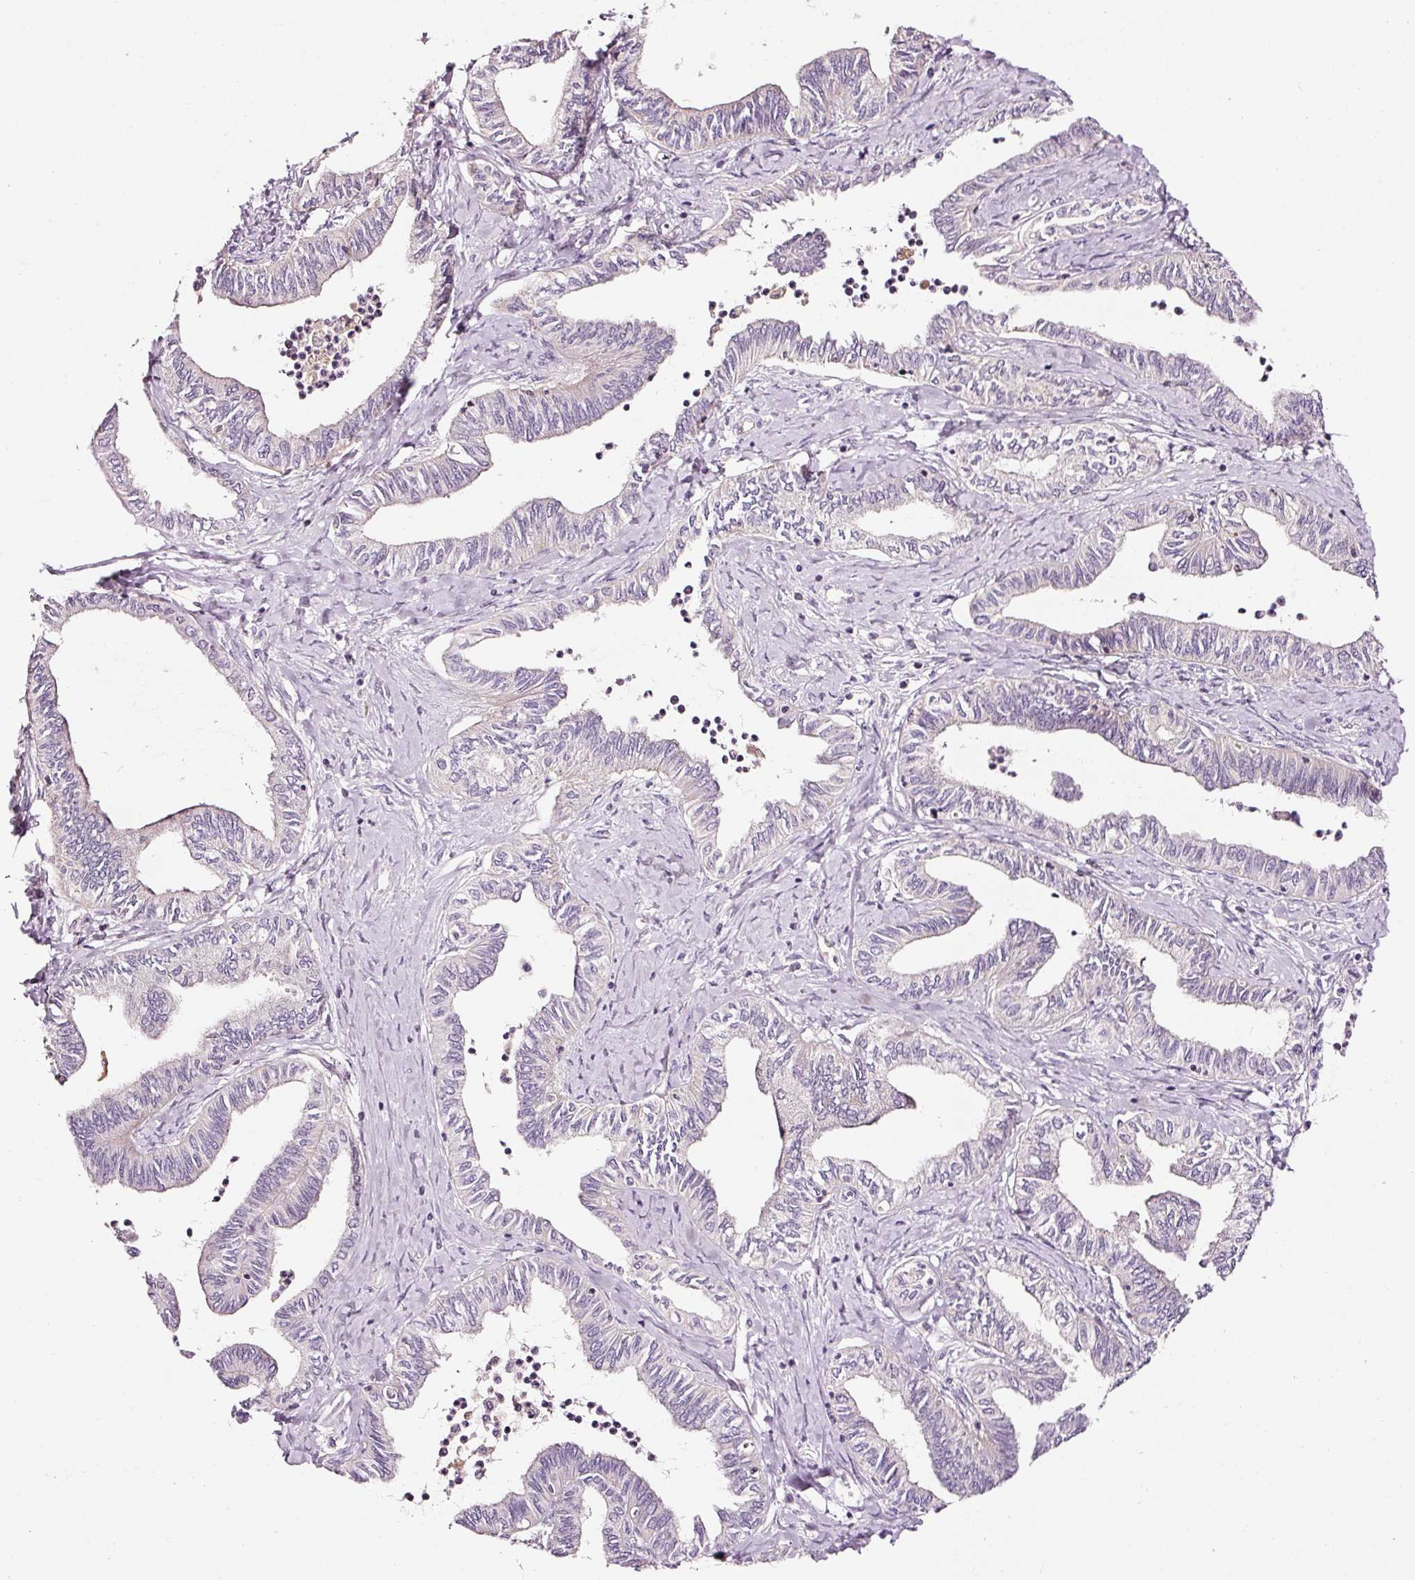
{"staining": {"intensity": "negative", "quantity": "none", "location": "none"}, "tissue": "ovarian cancer", "cell_type": "Tumor cells", "image_type": "cancer", "snomed": [{"axis": "morphology", "description": "Carcinoma, endometroid"}, {"axis": "topography", "description": "Ovary"}], "caption": "Histopathology image shows no protein positivity in tumor cells of ovarian endometroid carcinoma tissue.", "gene": "NAPA", "patient": {"sex": "female", "age": 70}}